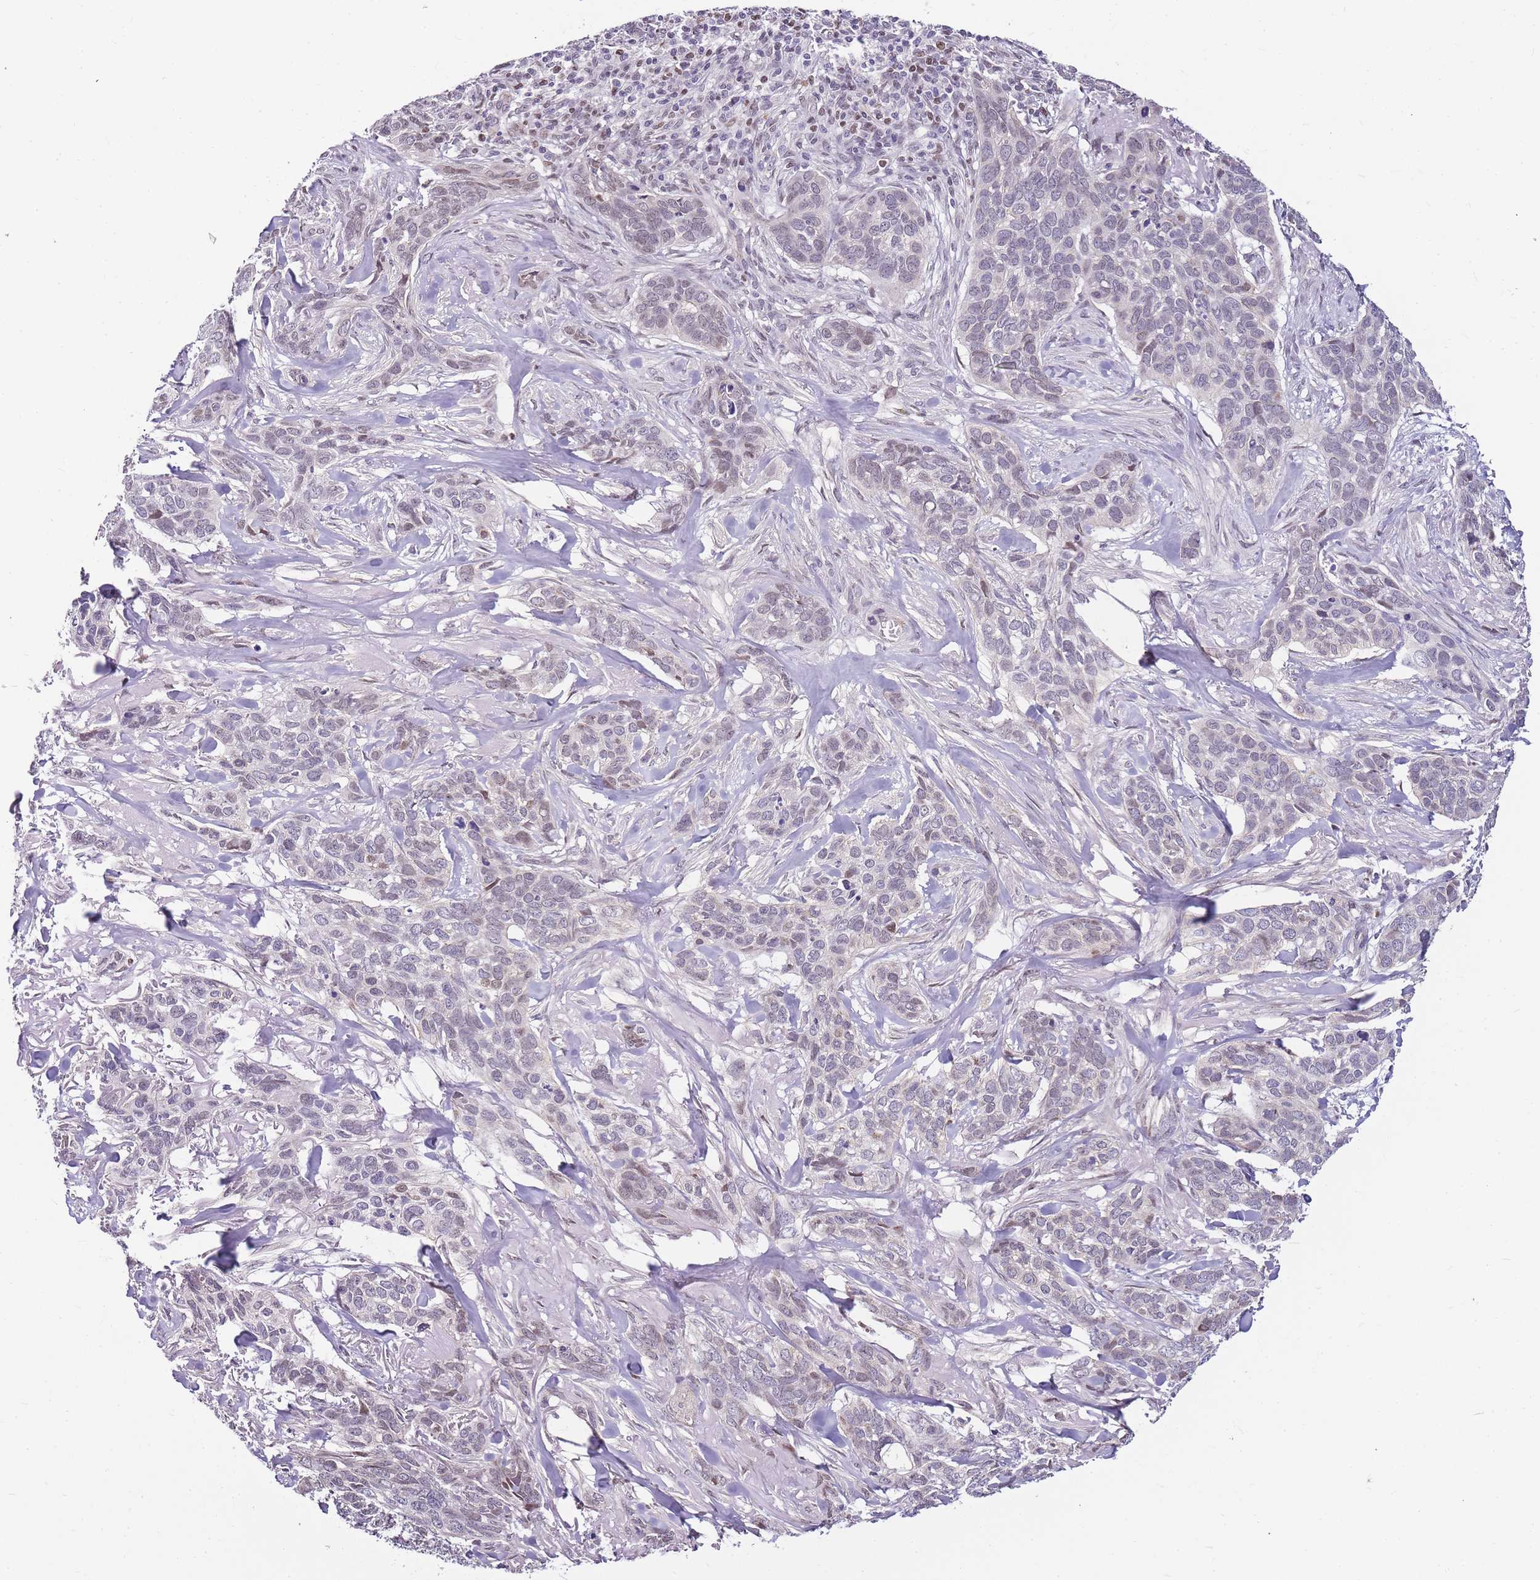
{"staining": {"intensity": "weak", "quantity": "25%-75%", "location": "nuclear"}, "tissue": "skin cancer", "cell_type": "Tumor cells", "image_type": "cancer", "snomed": [{"axis": "morphology", "description": "Basal cell carcinoma"}, {"axis": "topography", "description": "Skin"}], "caption": "Immunohistochemical staining of skin basal cell carcinoma reveals weak nuclear protein positivity in approximately 25%-75% of tumor cells.", "gene": "CLBA1", "patient": {"sex": "male", "age": 86}}